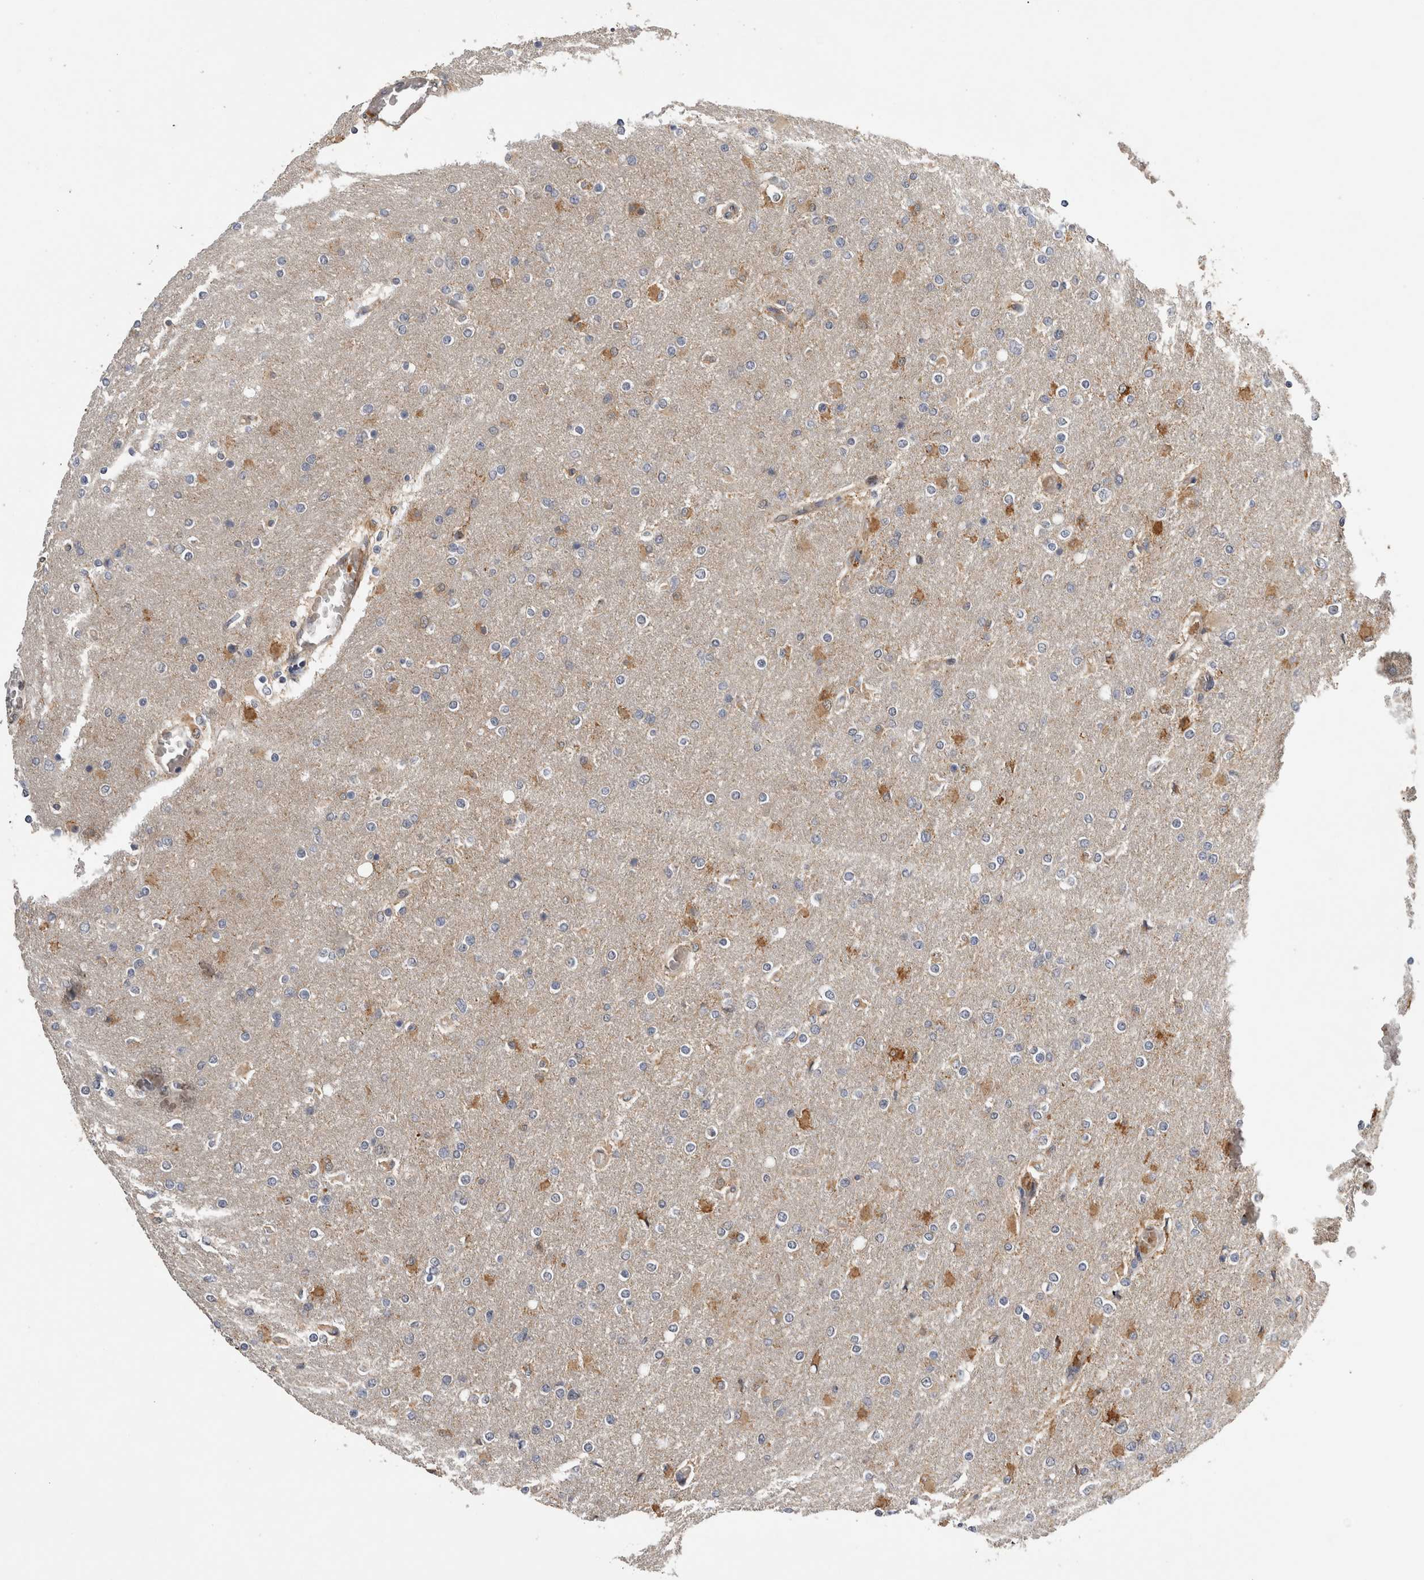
{"staining": {"intensity": "moderate", "quantity": "<25%", "location": "cytoplasmic/membranous"}, "tissue": "glioma", "cell_type": "Tumor cells", "image_type": "cancer", "snomed": [{"axis": "morphology", "description": "Glioma, malignant, High grade"}, {"axis": "topography", "description": "Cerebral cortex"}], "caption": "Immunohistochemical staining of human high-grade glioma (malignant) reveals low levels of moderate cytoplasmic/membranous positivity in about <25% of tumor cells.", "gene": "APOL2", "patient": {"sex": "female", "age": 36}}